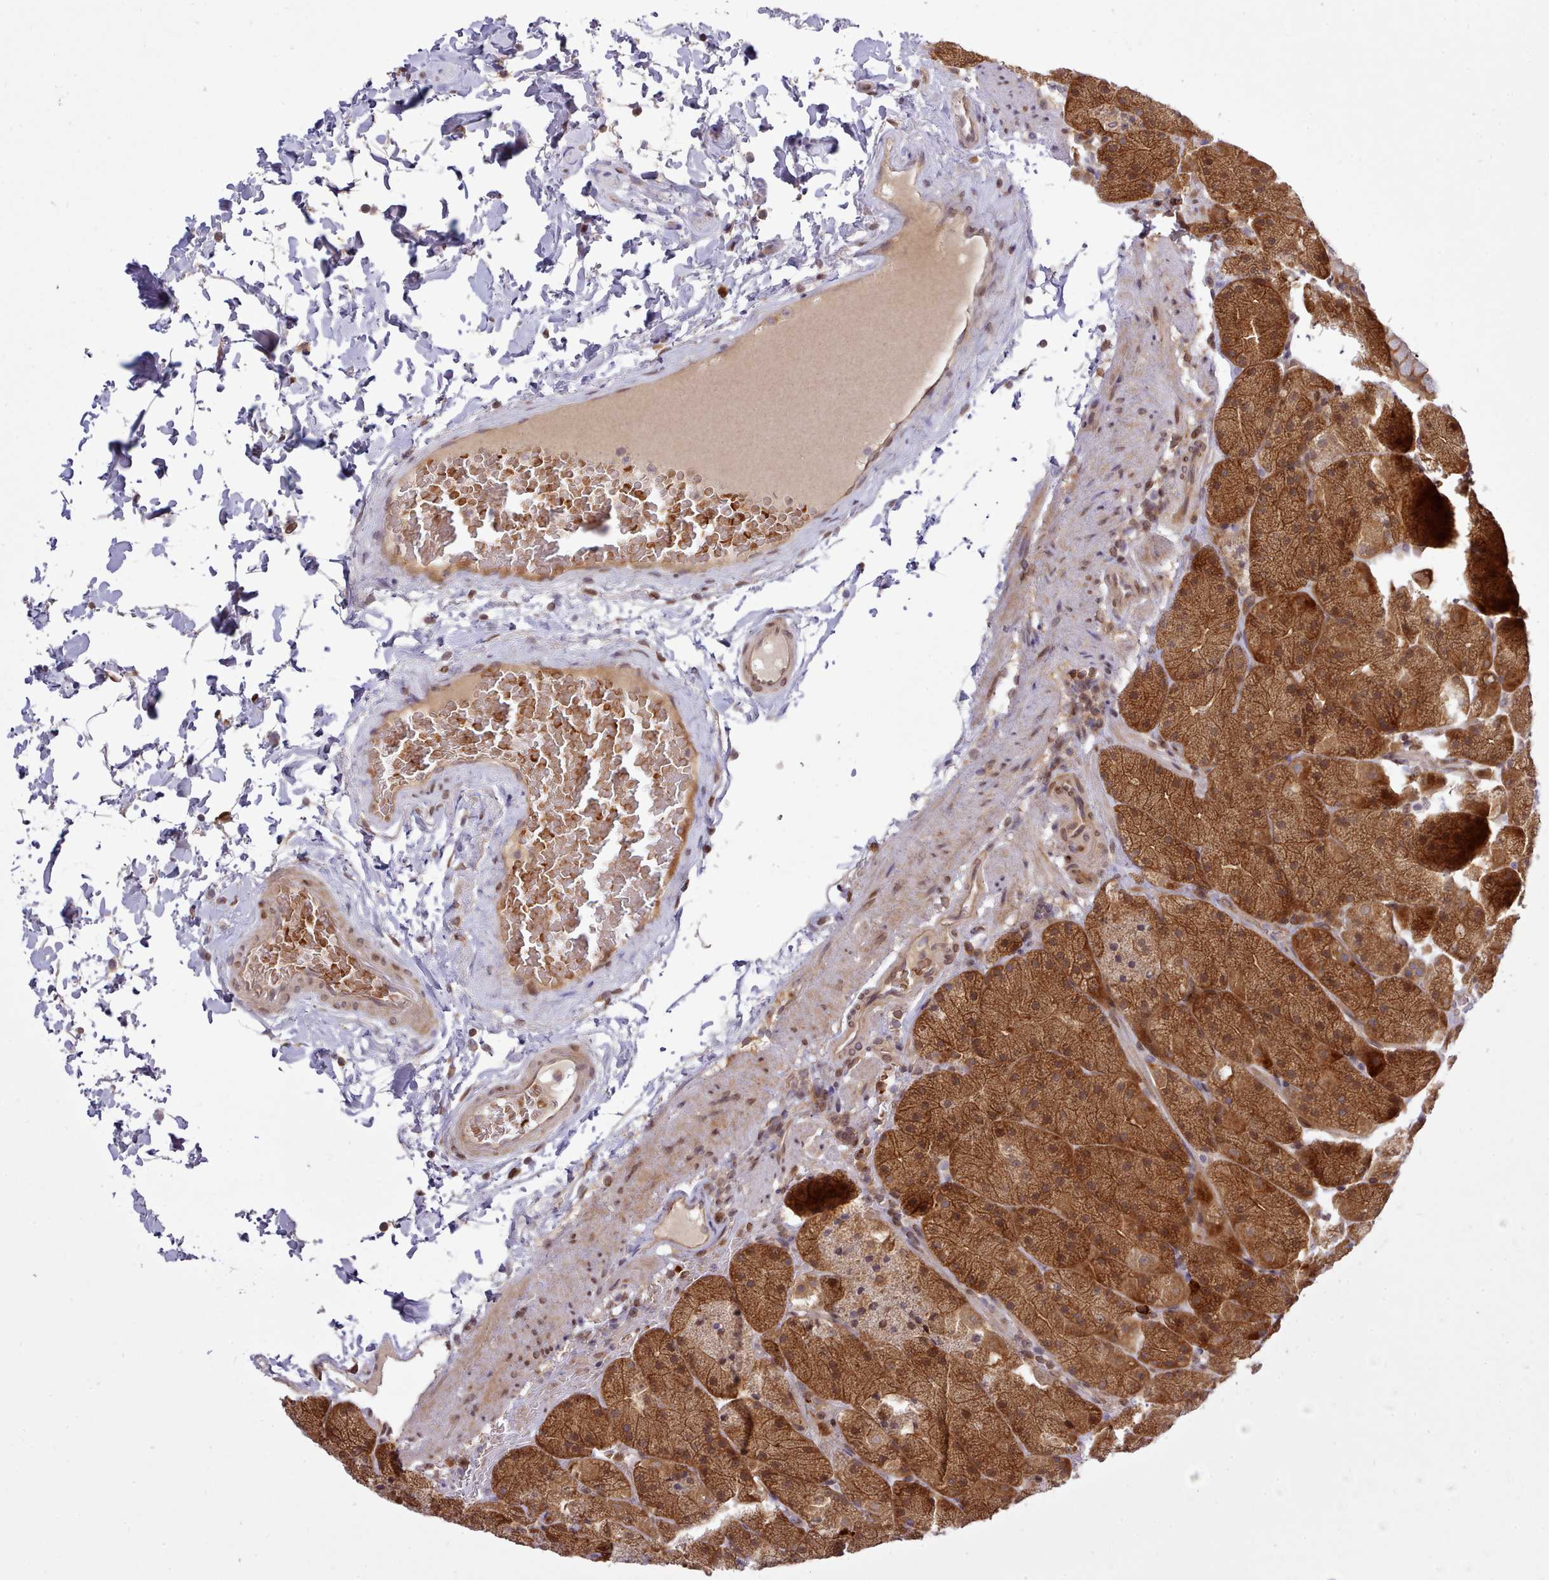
{"staining": {"intensity": "moderate", "quantity": ">75%", "location": "cytoplasmic/membranous,nuclear"}, "tissue": "stomach", "cell_type": "Glandular cells", "image_type": "normal", "snomed": [{"axis": "morphology", "description": "Normal tissue, NOS"}, {"axis": "topography", "description": "Stomach, upper"}, {"axis": "topography", "description": "Stomach, lower"}], "caption": "Moderate cytoplasmic/membranous,nuclear protein expression is present in about >75% of glandular cells in stomach. (IHC, brightfield microscopy, high magnification).", "gene": "UBE2G1", "patient": {"sex": "male", "age": 67}}